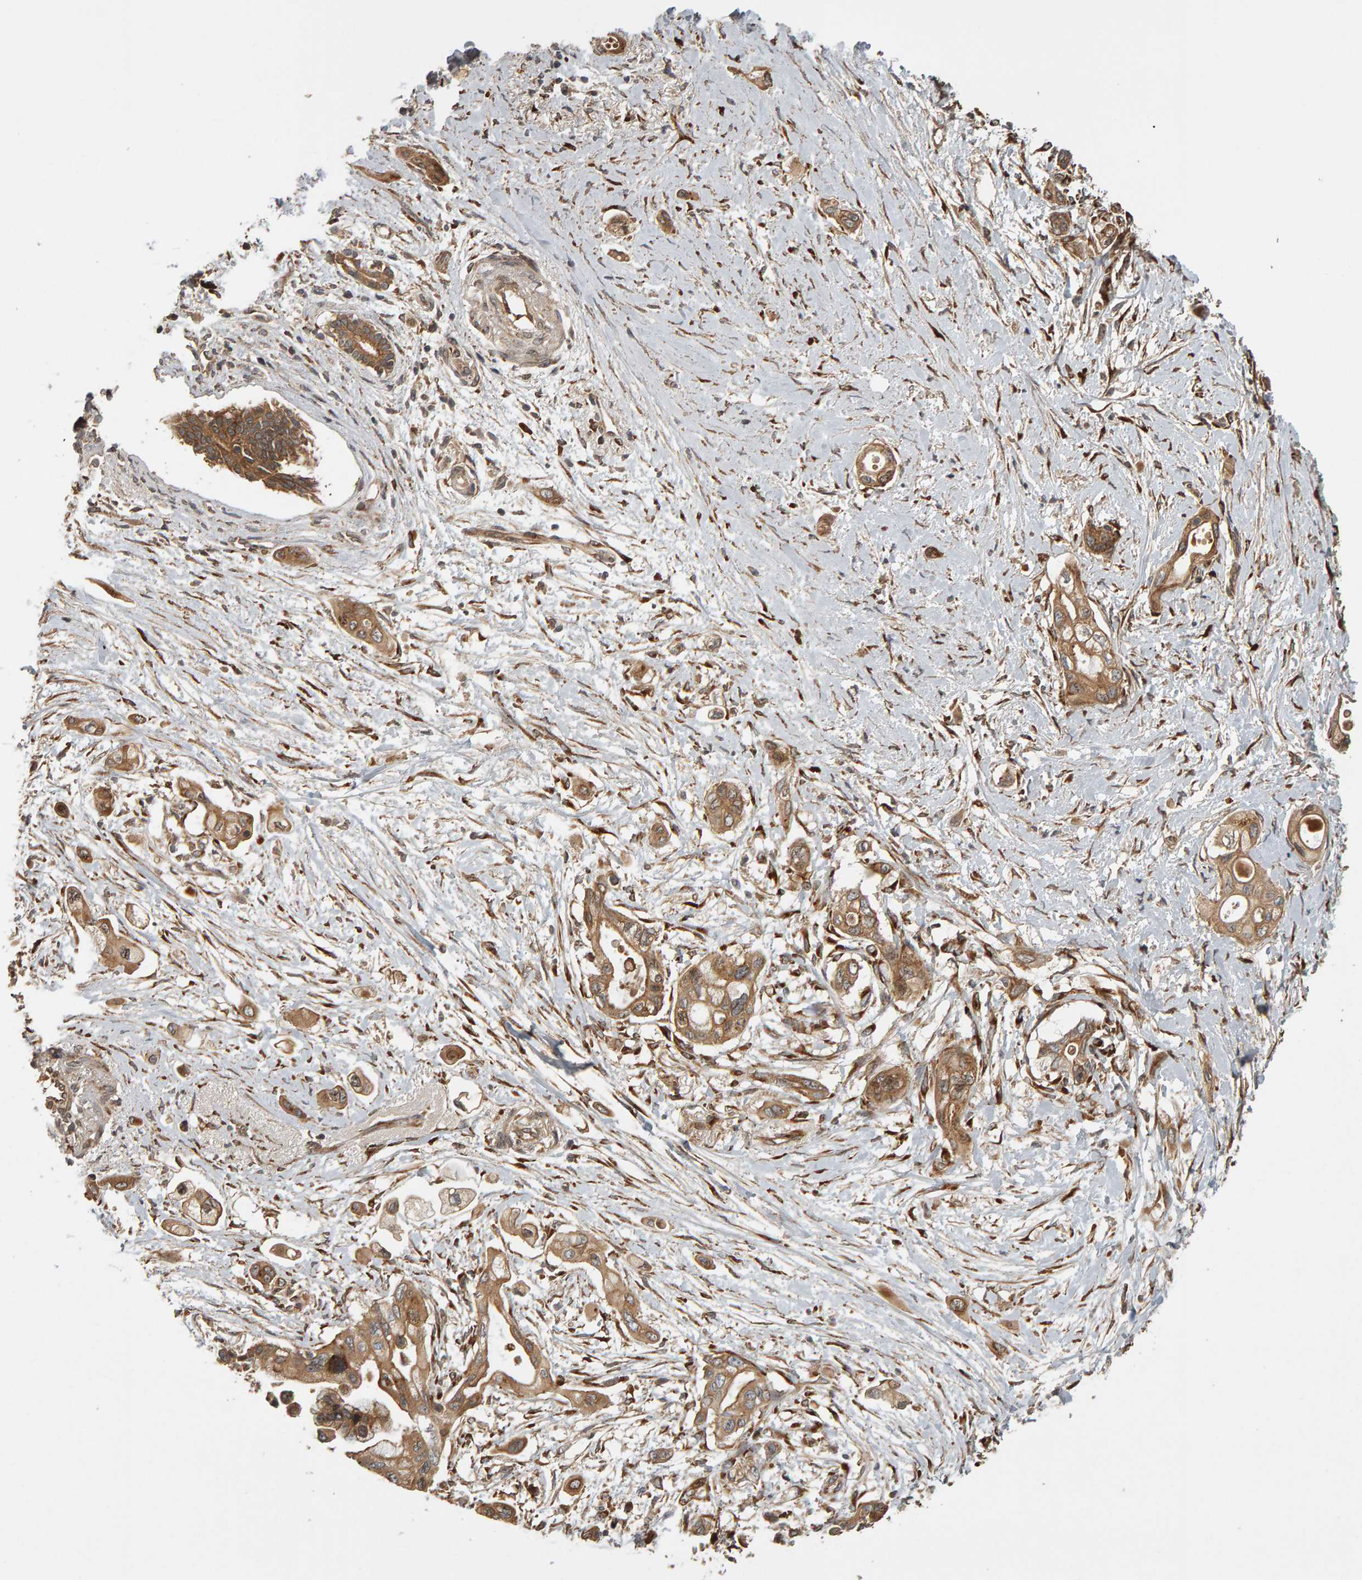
{"staining": {"intensity": "moderate", "quantity": ">75%", "location": "cytoplasmic/membranous"}, "tissue": "pancreatic cancer", "cell_type": "Tumor cells", "image_type": "cancer", "snomed": [{"axis": "morphology", "description": "Adenocarcinoma, NOS"}, {"axis": "topography", "description": "Pancreas"}], "caption": "A photomicrograph showing moderate cytoplasmic/membranous staining in approximately >75% of tumor cells in adenocarcinoma (pancreatic), as visualized by brown immunohistochemical staining.", "gene": "ZFAND1", "patient": {"sex": "male", "age": 59}}